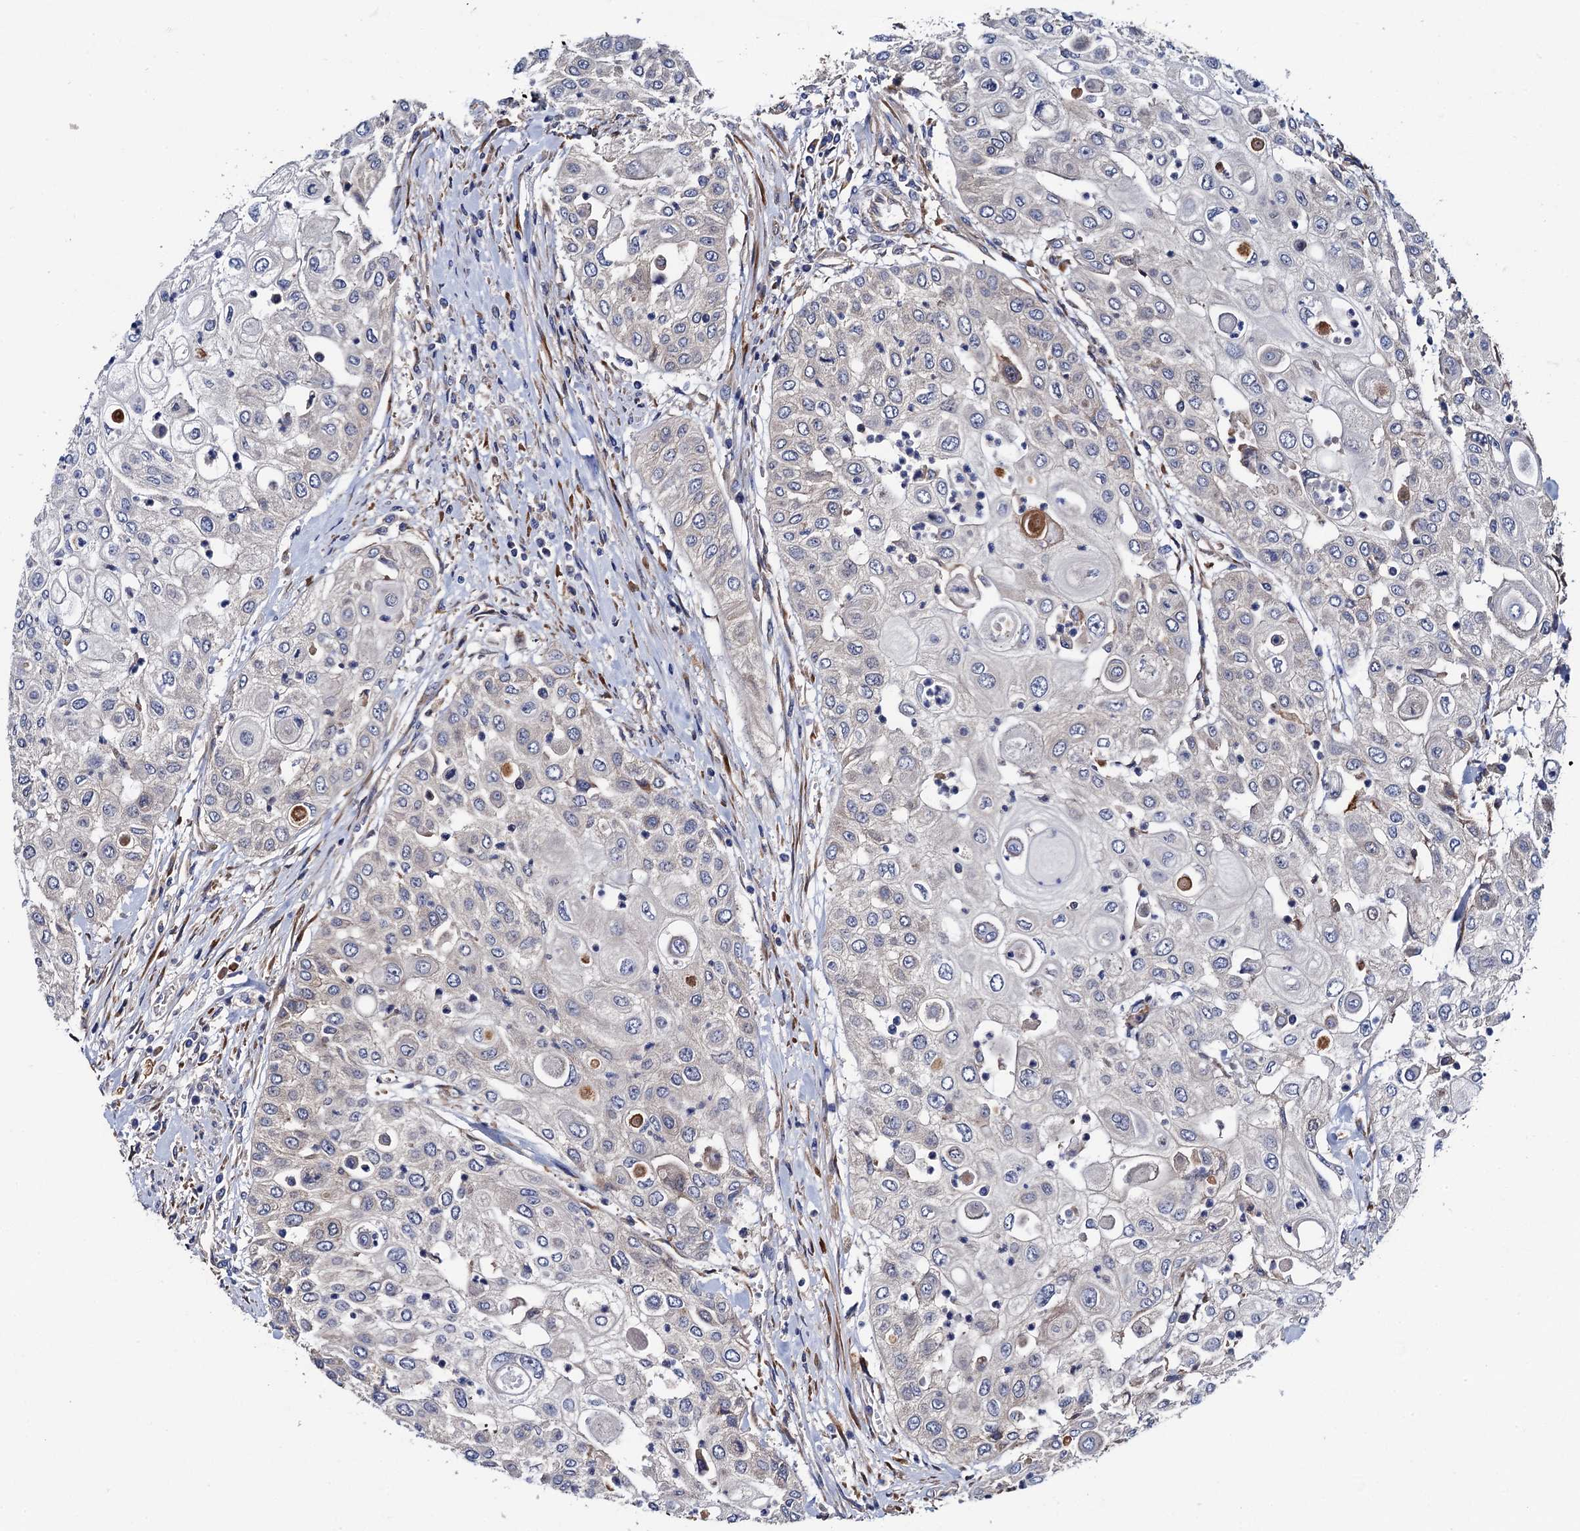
{"staining": {"intensity": "negative", "quantity": "none", "location": "none"}, "tissue": "urothelial cancer", "cell_type": "Tumor cells", "image_type": "cancer", "snomed": [{"axis": "morphology", "description": "Urothelial carcinoma, High grade"}, {"axis": "topography", "description": "Urinary bladder"}], "caption": "The micrograph displays no significant staining in tumor cells of urothelial cancer. Nuclei are stained in blue.", "gene": "TRMT112", "patient": {"sex": "female", "age": 79}}